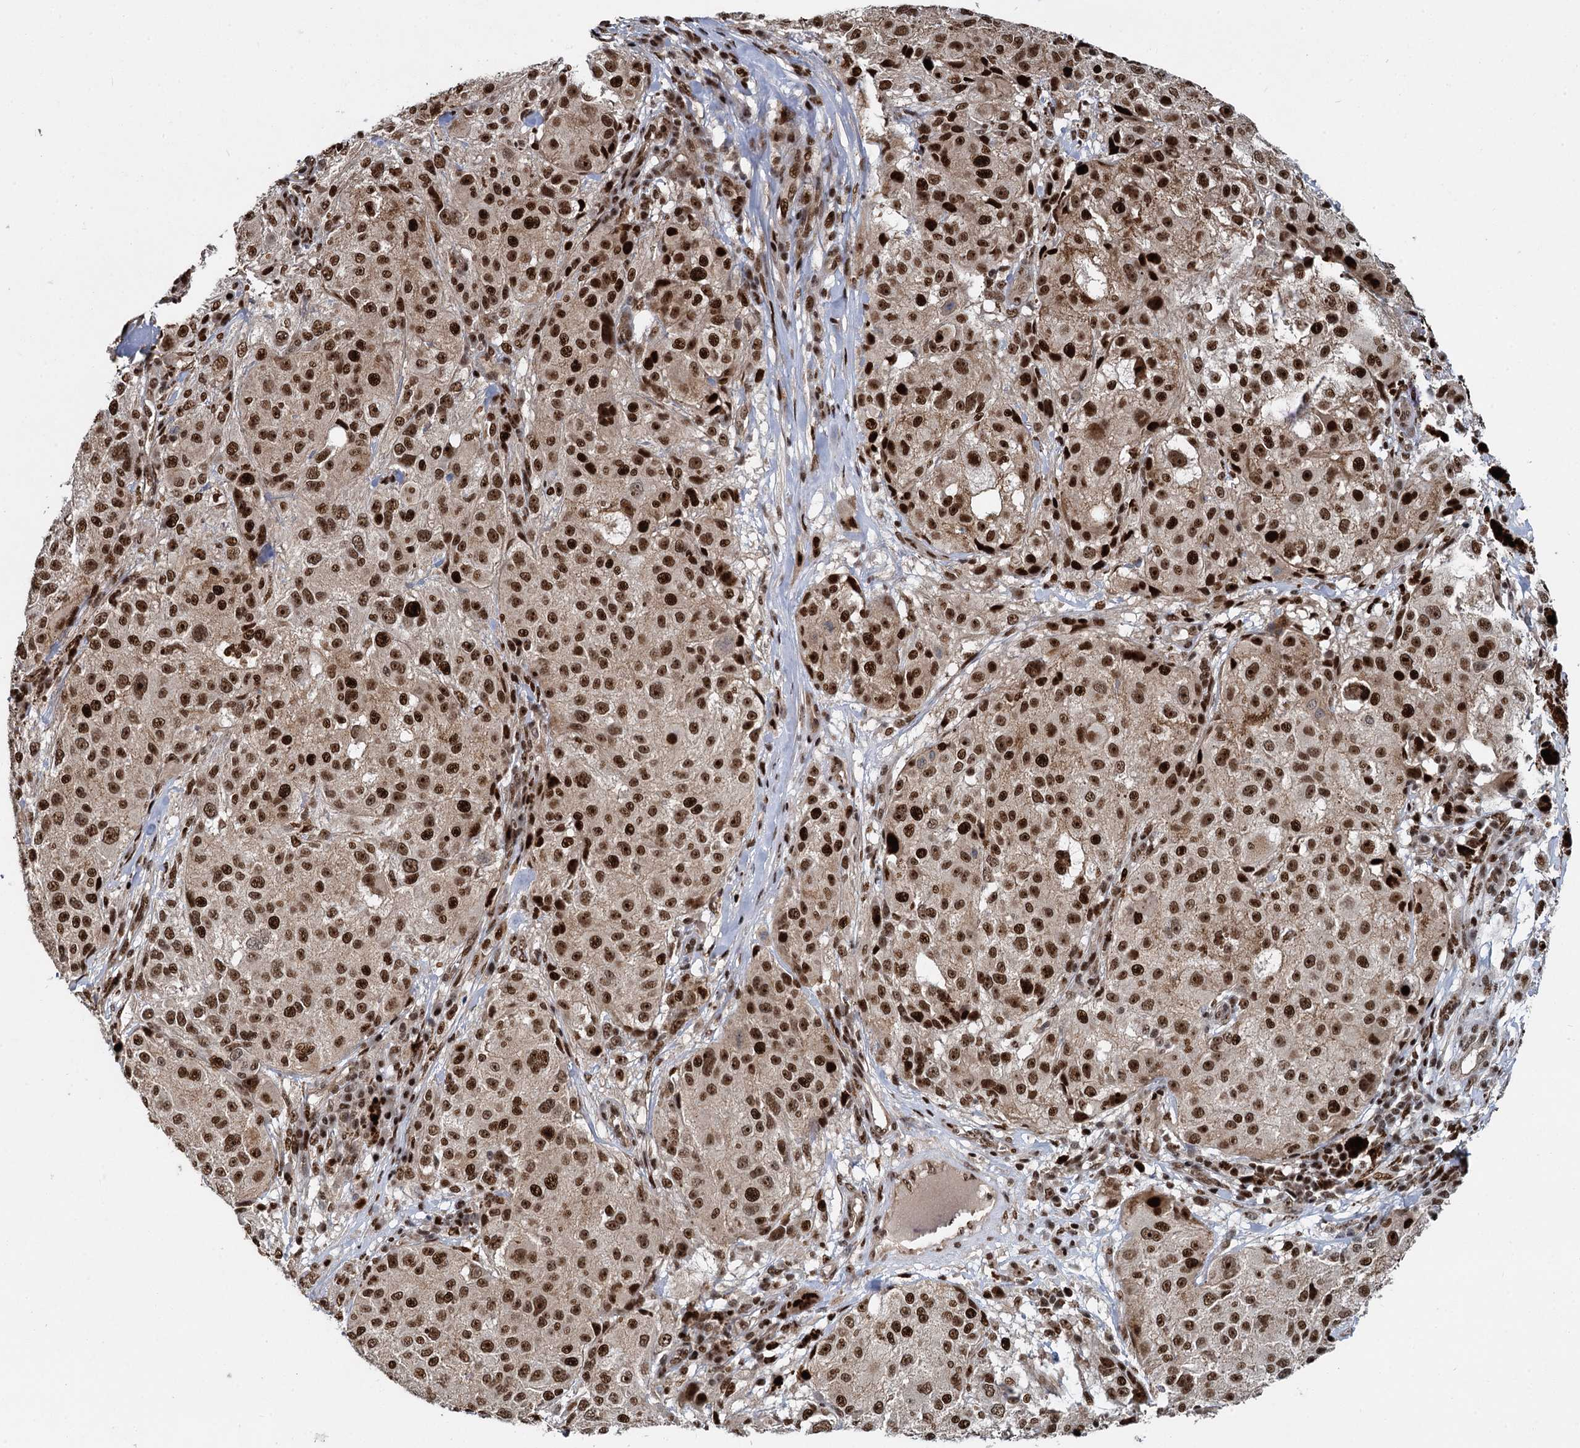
{"staining": {"intensity": "strong", "quantity": ">75%", "location": "nuclear"}, "tissue": "melanoma", "cell_type": "Tumor cells", "image_type": "cancer", "snomed": [{"axis": "morphology", "description": "Necrosis, NOS"}, {"axis": "morphology", "description": "Malignant melanoma, NOS"}, {"axis": "topography", "description": "Skin"}], "caption": "Melanoma stained with IHC exhibits strong nuclear staining in about >75% of tumor cells.", "gene": "ANKRD49", "patient": {"sex": "female", "age": 87}}